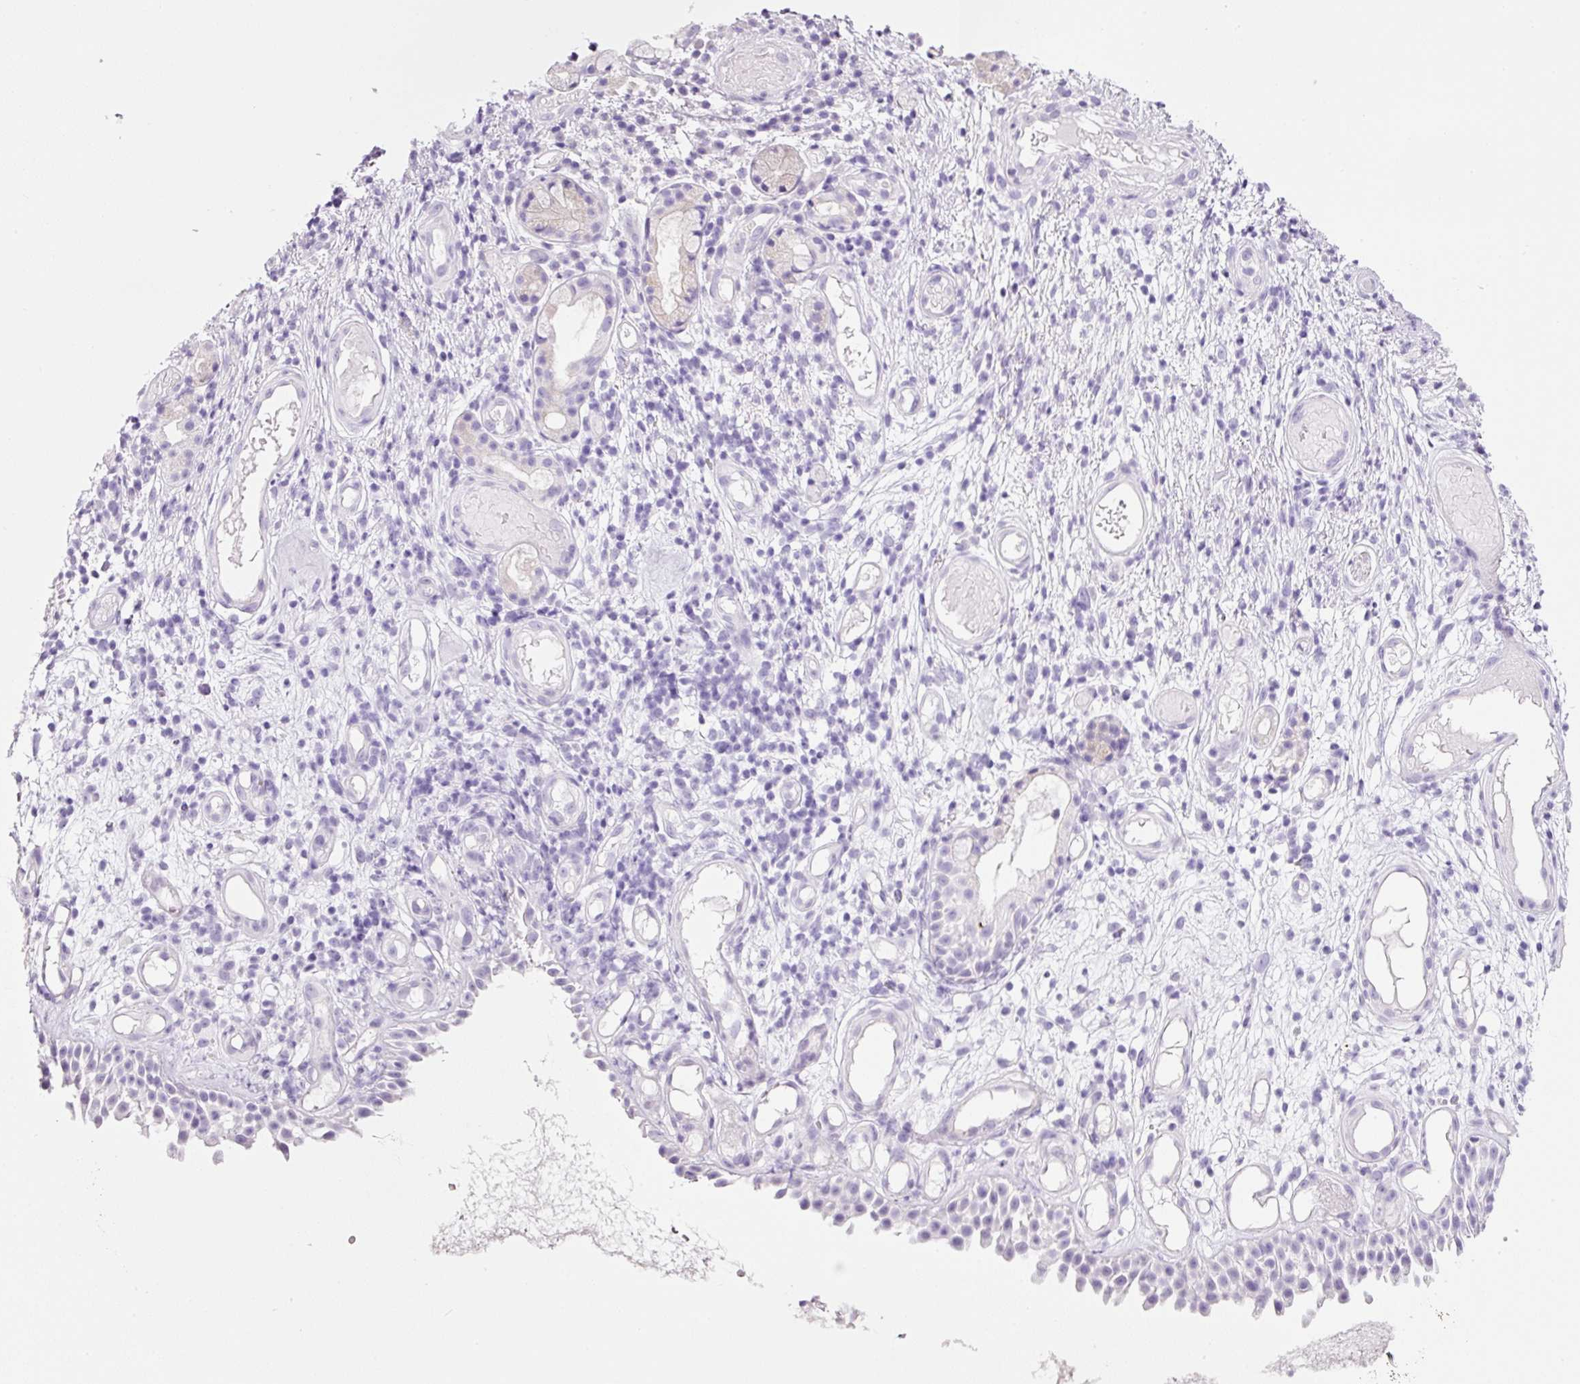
{"staining": {"intensity": "negative", "quantity": "none", "location": "none"}, "tissue": "nasopharynx", "cell_type": "Respiratory epithelial cells", "image_type": "normal", "snomed": [{"axis": "morphology", "description": "Normal tissue, NOS"}, {"axis": "morphology", "description": "Inflammation, NOS"}, {"axis": "topography", "description": "Nasopharynx"}], "caption": "Immunohistochemistry of unremarkable nasopharynx displays no positivity in respiratory epithelial cells.", "gene": "BSND", "patient": {"sex": "male", "age": 54}}